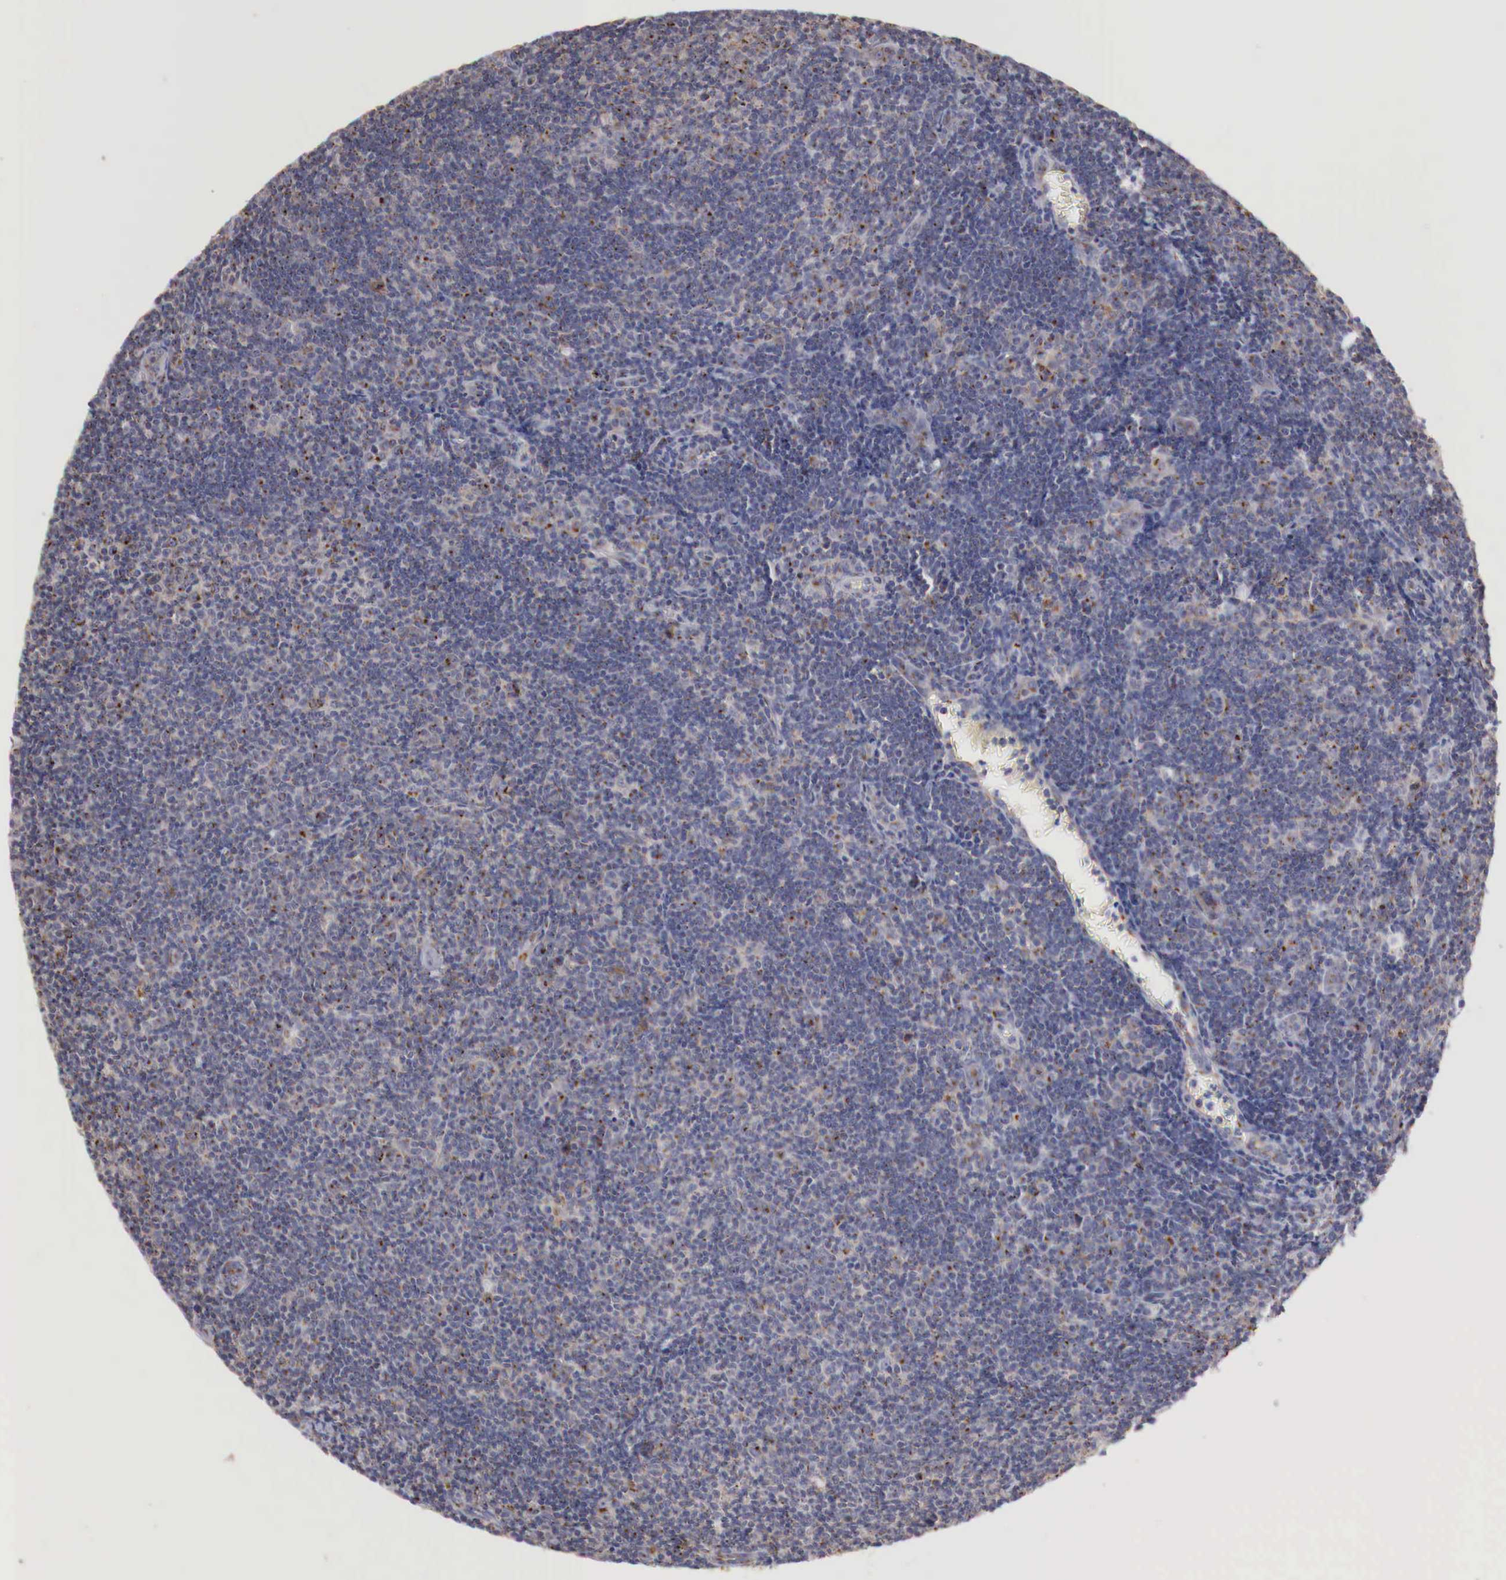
{"staining": {"intensity": "moderate", "quantity": "25%-75%", "location": "cytoplasmic/membranous"}, "tissue": "lymphoma", "cell_type": "Tumor cells", "image_type": "cancer", "snomed": [{"axis": "morphology", "description": "Malignant lymphoma, non-Hodgkin's type, Low grade"}, {"axis": "topography", "description": "Lymph node"}], "caption": "Moderate cytoplasmic/membranous protein positivity is identified in about 25%-75% of tumor cells in malignant lymphoma, non-Hodgkin's type (low-grade).", "gene": "SYAP1", "patient": {"sex": "male", "age": 49}}